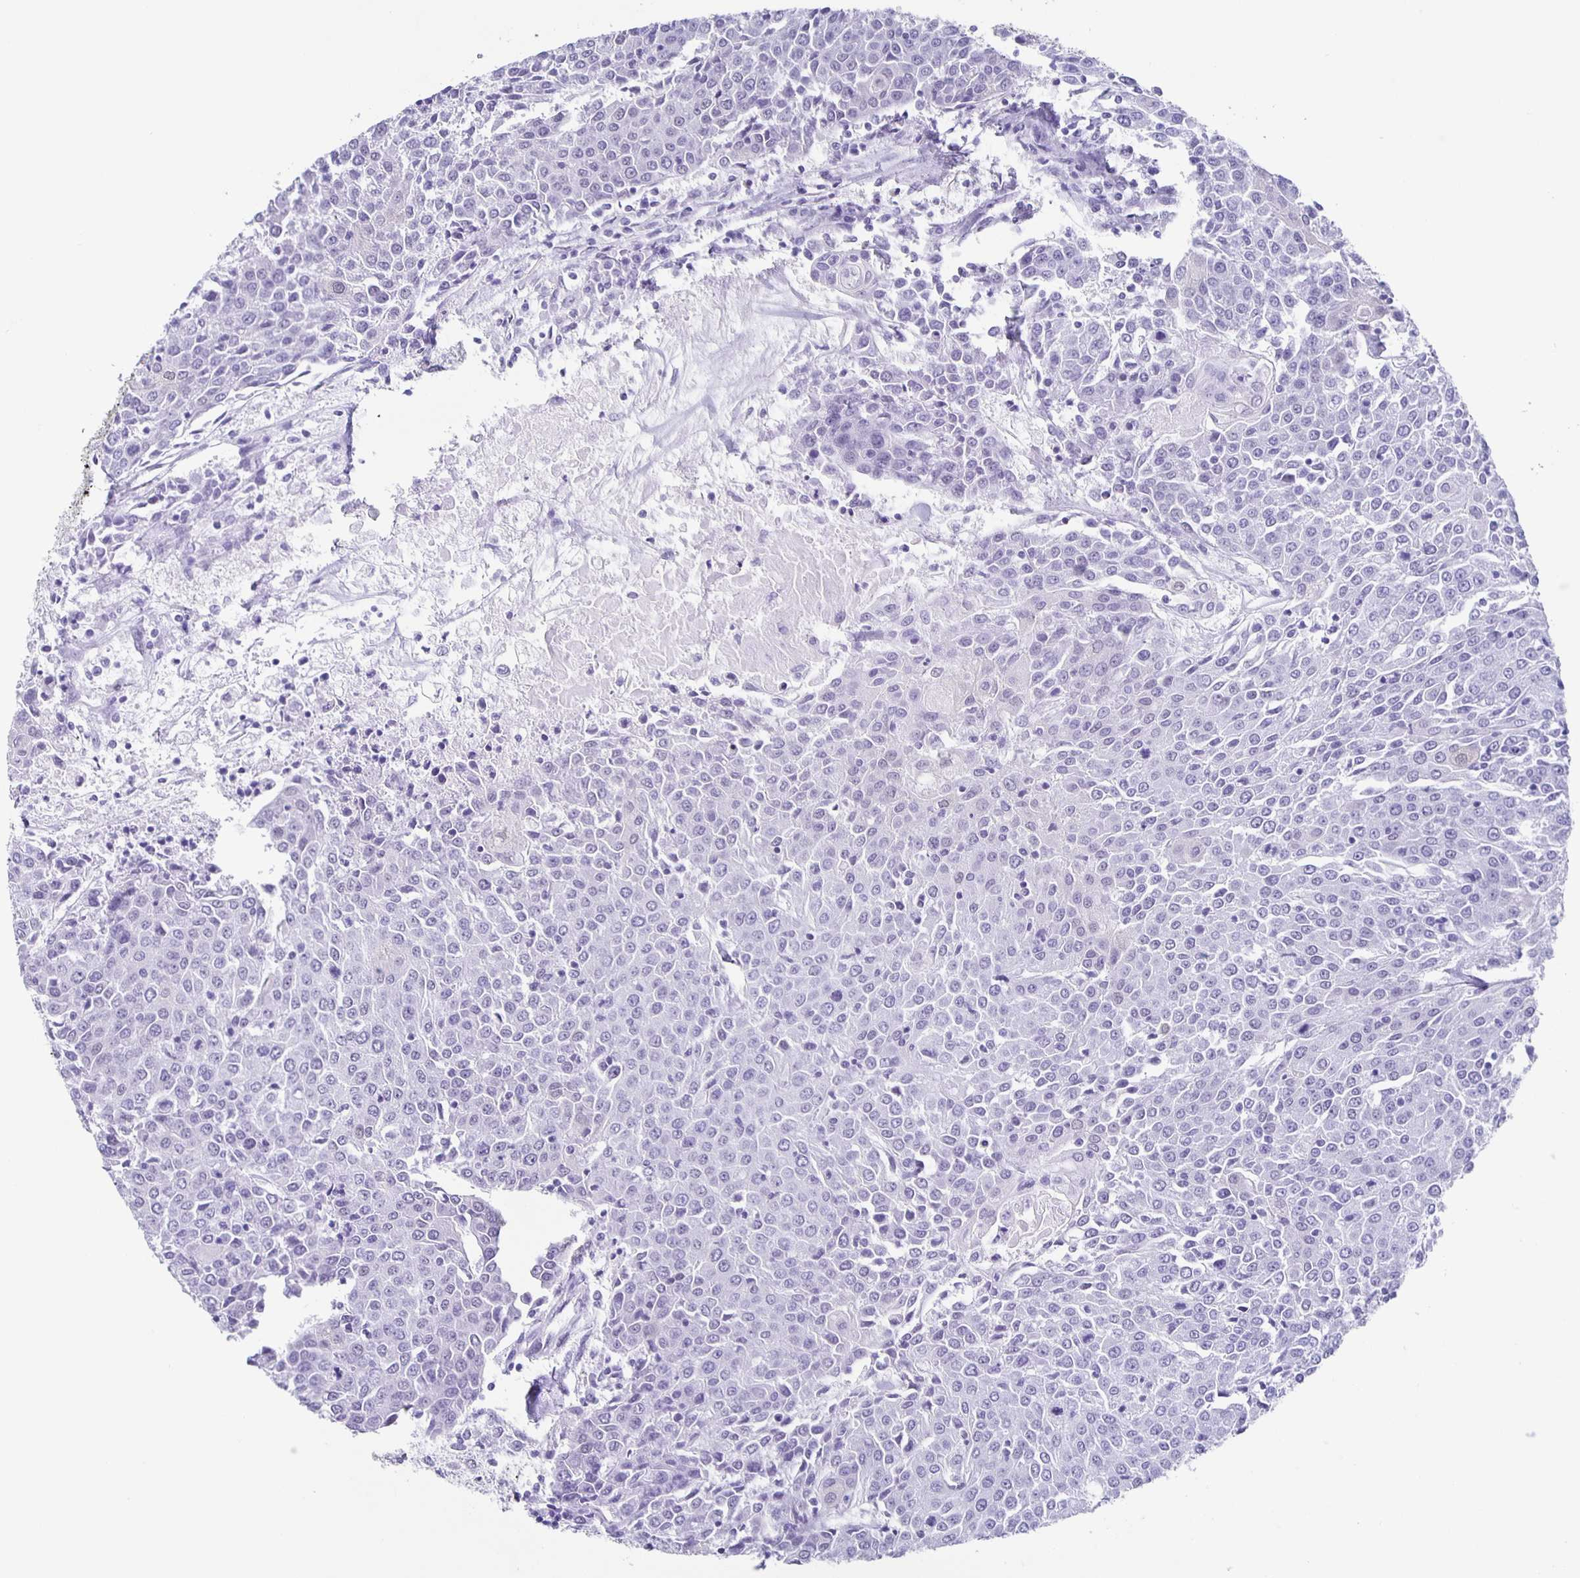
{"staining": {"intensity": "negative", "quantity": "none", "location": "none"}, "tissue": "urothelial cancer", "cell_type": "Tumor cells", "image_type": "cancer", "snomed": [{"axis": "morphology", "description": "Urothelial carcinoma, High grade"}, {"axis": "topography", "description": "Urinary bladder"}], "caption": "IHC histopathology image of human urothelial cancer stained for a protein (brown), which exhibits no expression in tumor cells. (Stains: DAB (3,3'-diaminobenzidine) immunohistochemistry with hematoxylin counter stain, Microscopy: brightfield microscopy at high magnification).", "gene": "TPPP", "patient": {"sex": "female", "age": 85}}